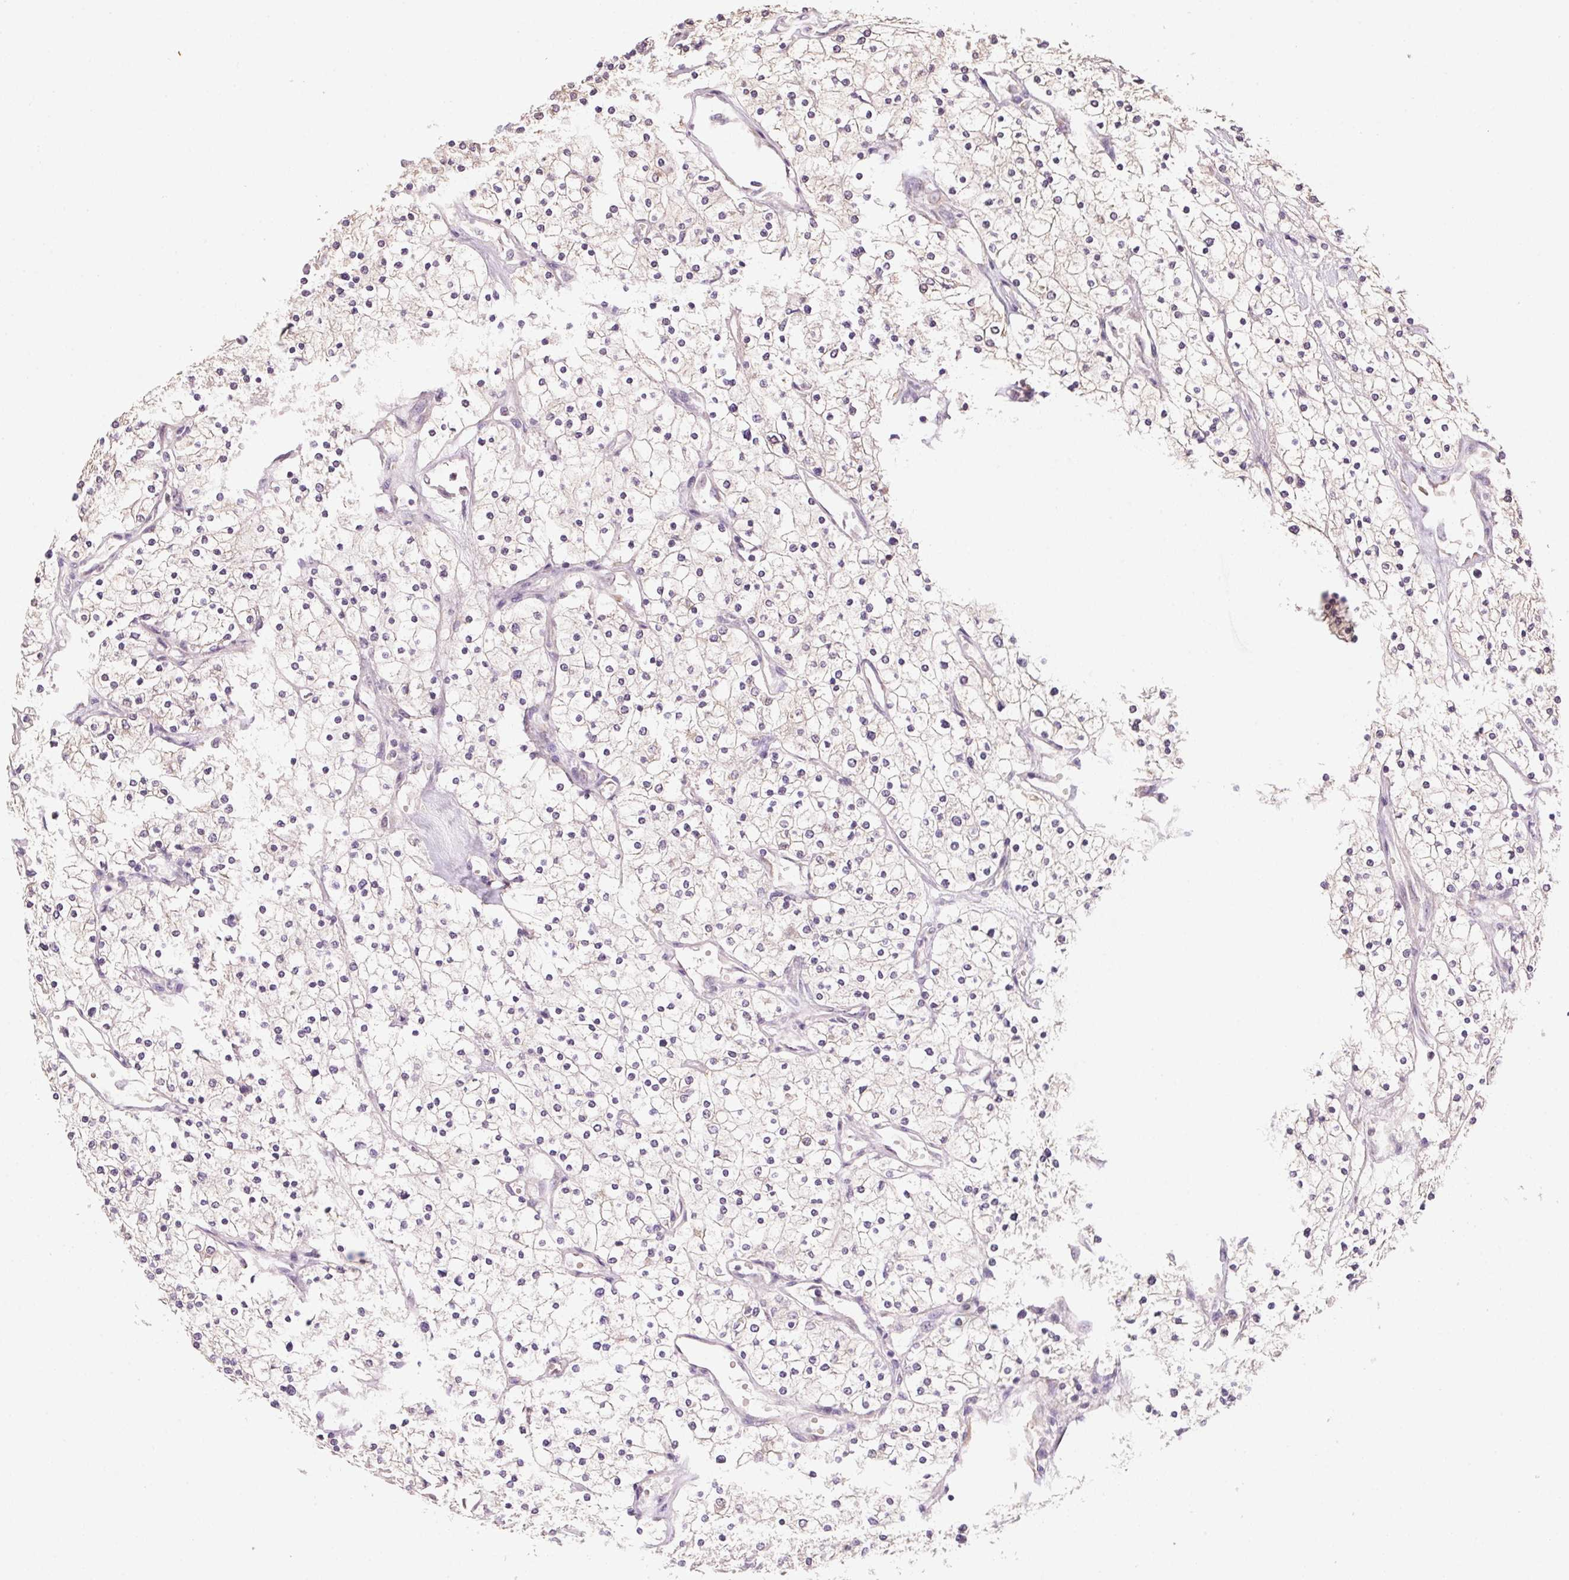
{"staining": {"intensity": "negative", "quantity": "none", "location": "none"}, "tissue": "renal cancer", "cell_type": "Tumor cells", "image_type": "cancer", "snomed": [{"axis": "morphology", "description": "Adenocarcinoma, NOS"}, {"axis": "topography", "description": "Kidney"}], "caption": "Immunohistochemical staining of renal cancer (adenocarcinoma) shows no significant expression in tumor cells.", "gene": "ALDH8A1", "patient": {"sex": "male", "age": 80}}